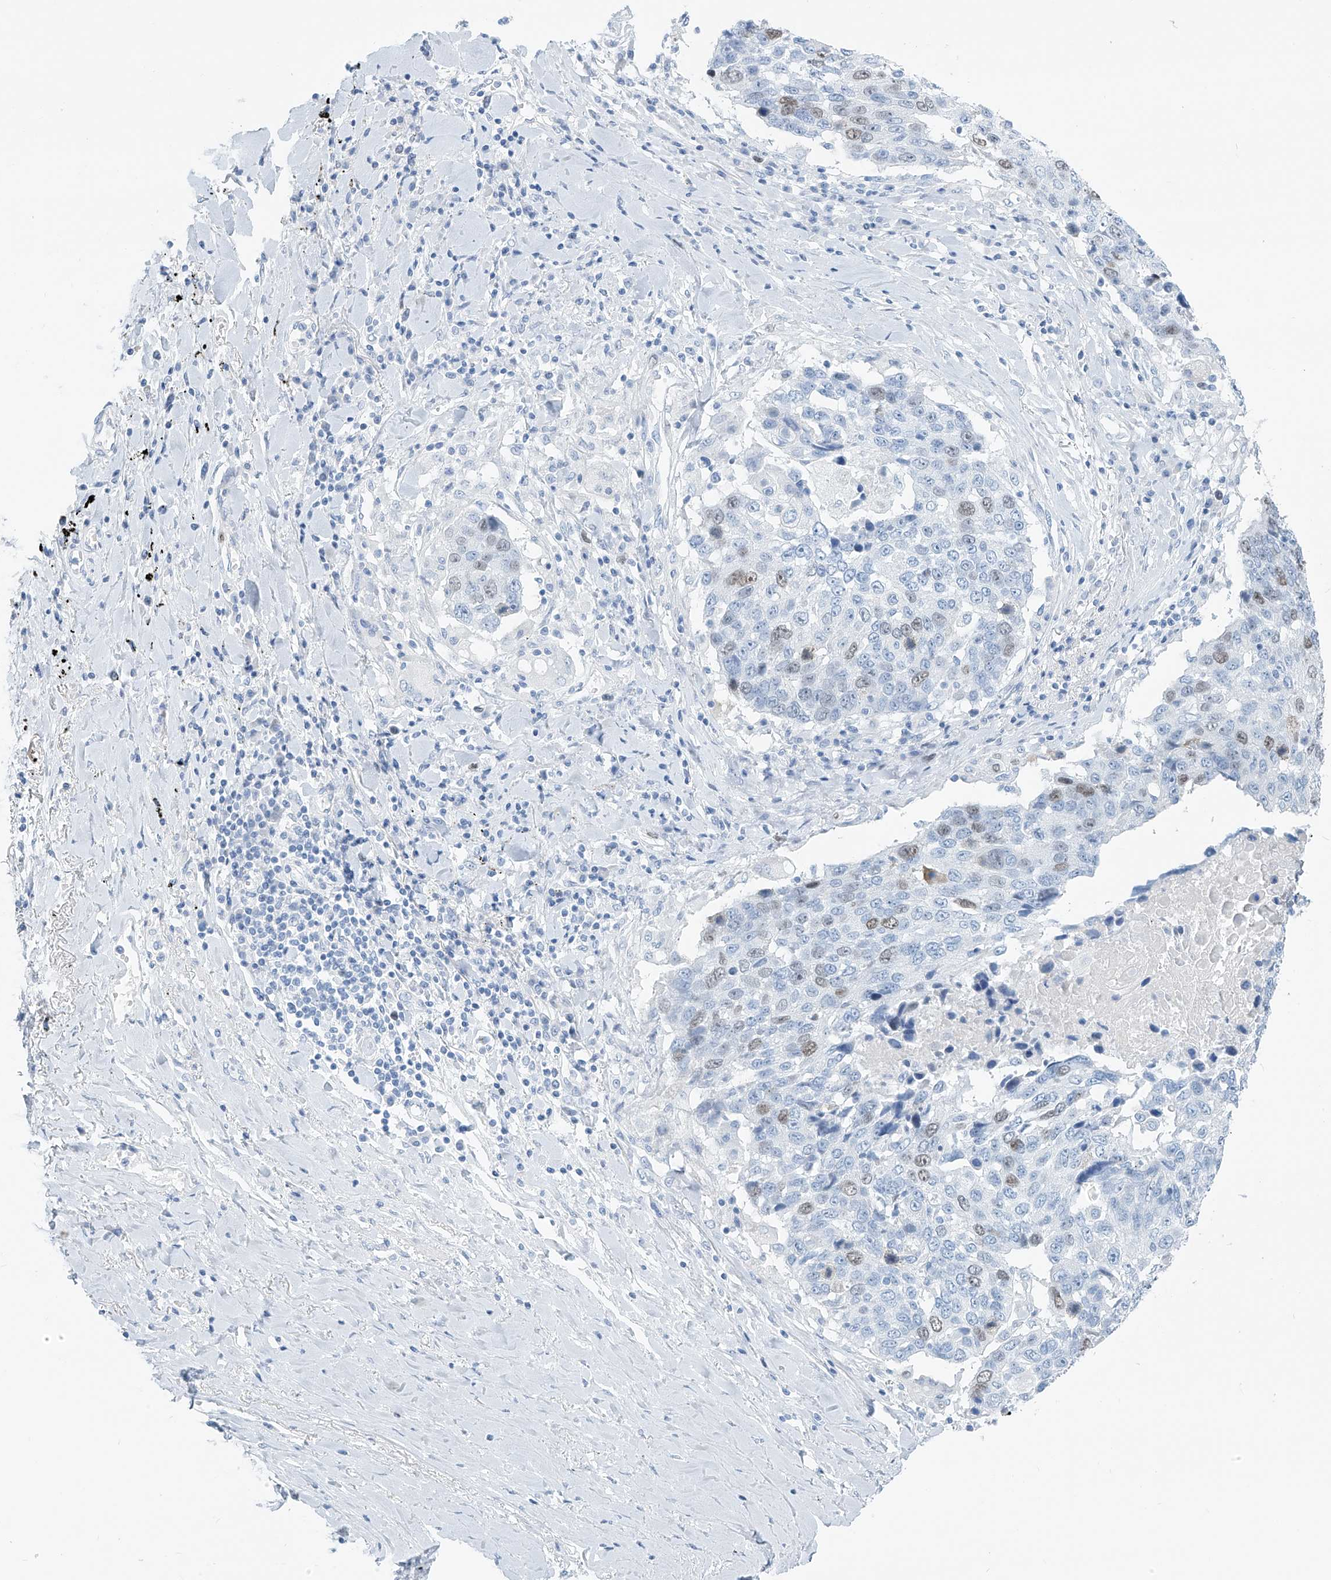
{"staining": {"intensity": "weak", "quantity": "<25%", "location": "nuclear"}, "tissue": "lung cancer", "cell_type": "Tumor cells", "image_type": "cancer", "snomed": [{"axis": "morphology", "description": "Squamous cell carcinoma, NOS"}, {"axis": "topography", "description": "Lung"}], "caption": "DAB immunohistochemical staining of human lung cancer demonstrates no significant positivity in tumor cells.", "gene": "SGO2", "patient": {"sex": "male", "age": 66}}